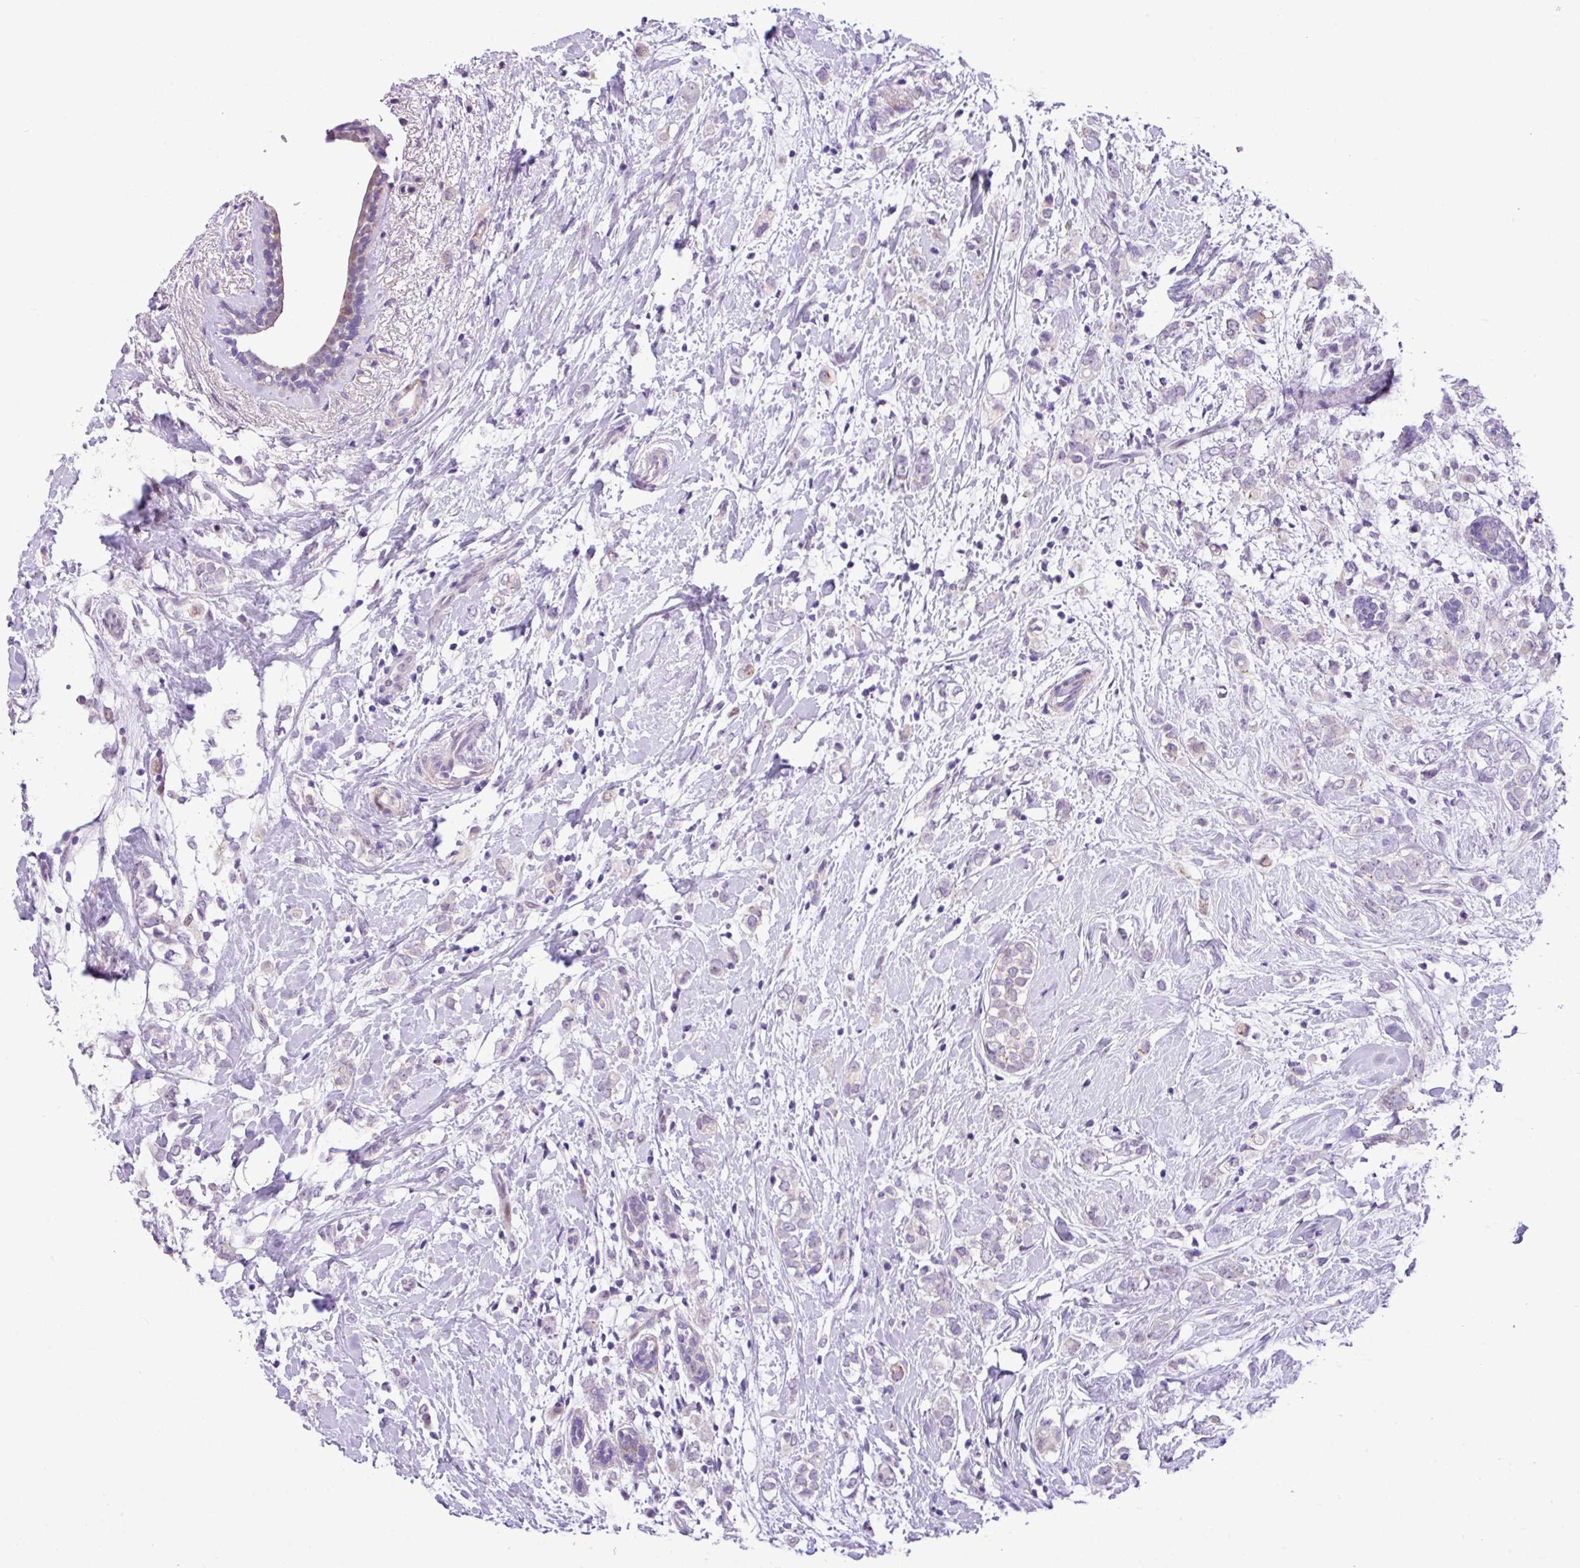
{"staining": {"intensity": "negative", "quantity": "none", "location": "none"}, "tissue": "breast cancer", "cell_type": "Tumor cells", "image_type": "cancer", "snomed": [{"axis": "morphology", "description": "Normal tissue, NOS"}, {"axis": "morphology", "description": "Lobular carcinoma"}, {"axis": "topography", "description": "Breast"}], "caption": "An immunohistochemistry (IHC) micrograph of lobular carcinoma (breast) is shown. There is no staining in tumor cells of lobular carcinoma (breast). Nuclei are stained in blue.", "gene": "YLPM1", "patient": {"sex": "female", "age": 47}}